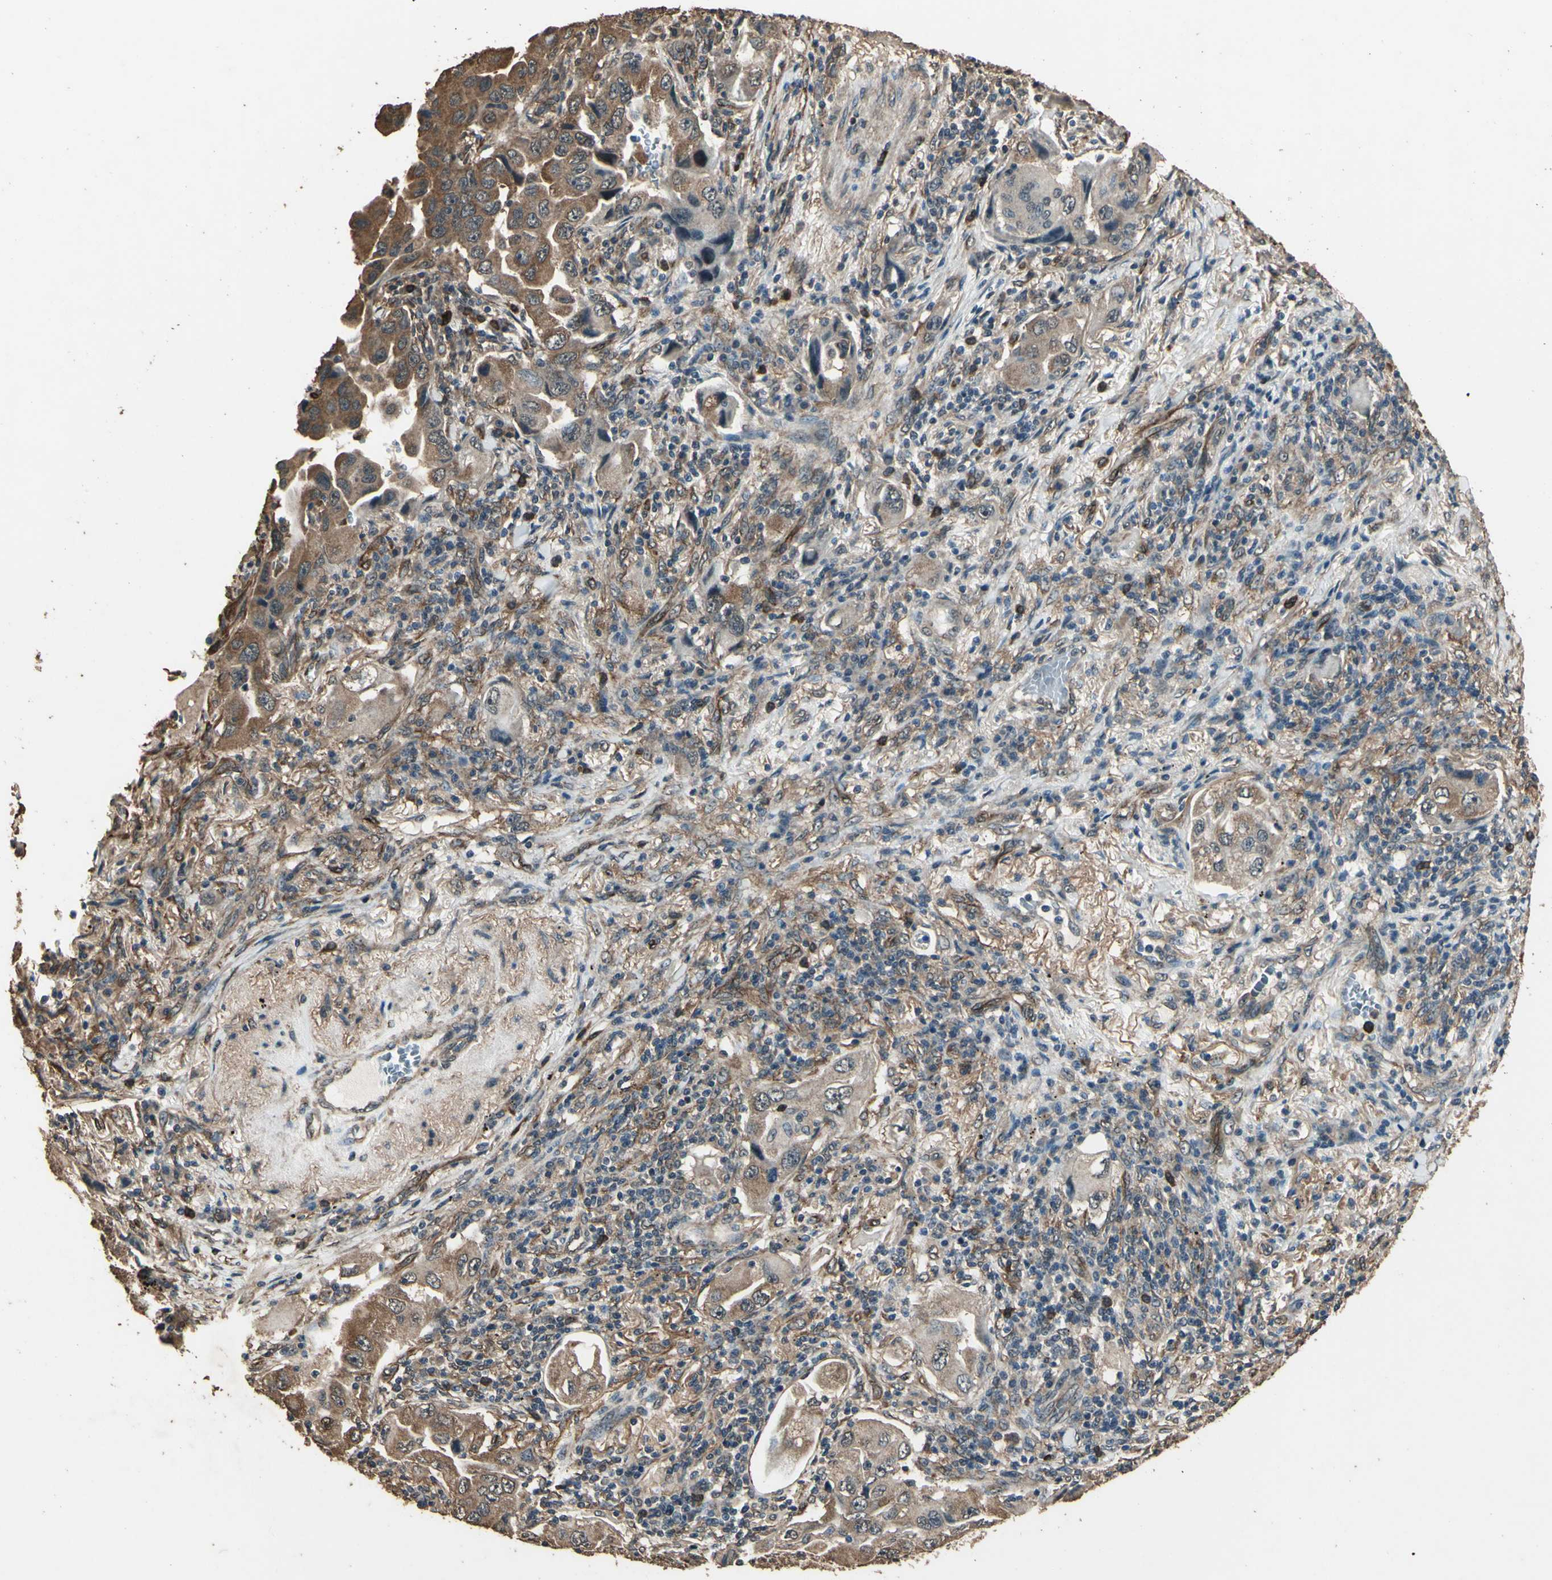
{"staining": {"intensity": "moderate", "quantity": ">75%", "location": "cytoplasmic/membranous"}, "tissue": "lung cancer", "cell_type": "Tumor cells", "image_type": "cancer", "snomed": [{"axis": "morphology", "description": "Adenocarcinoma, NOS"}, {"axis": "topography", "description": "Lung"}], "caption": "This image reveals IHC staining of human adenocarcinoma (lung), with medium moderate cytoplasmic/membranous positivity in approximately >75% of tumor cells.", "gene": "TSPO", "patient": {"sex": "female", "age": 65}}